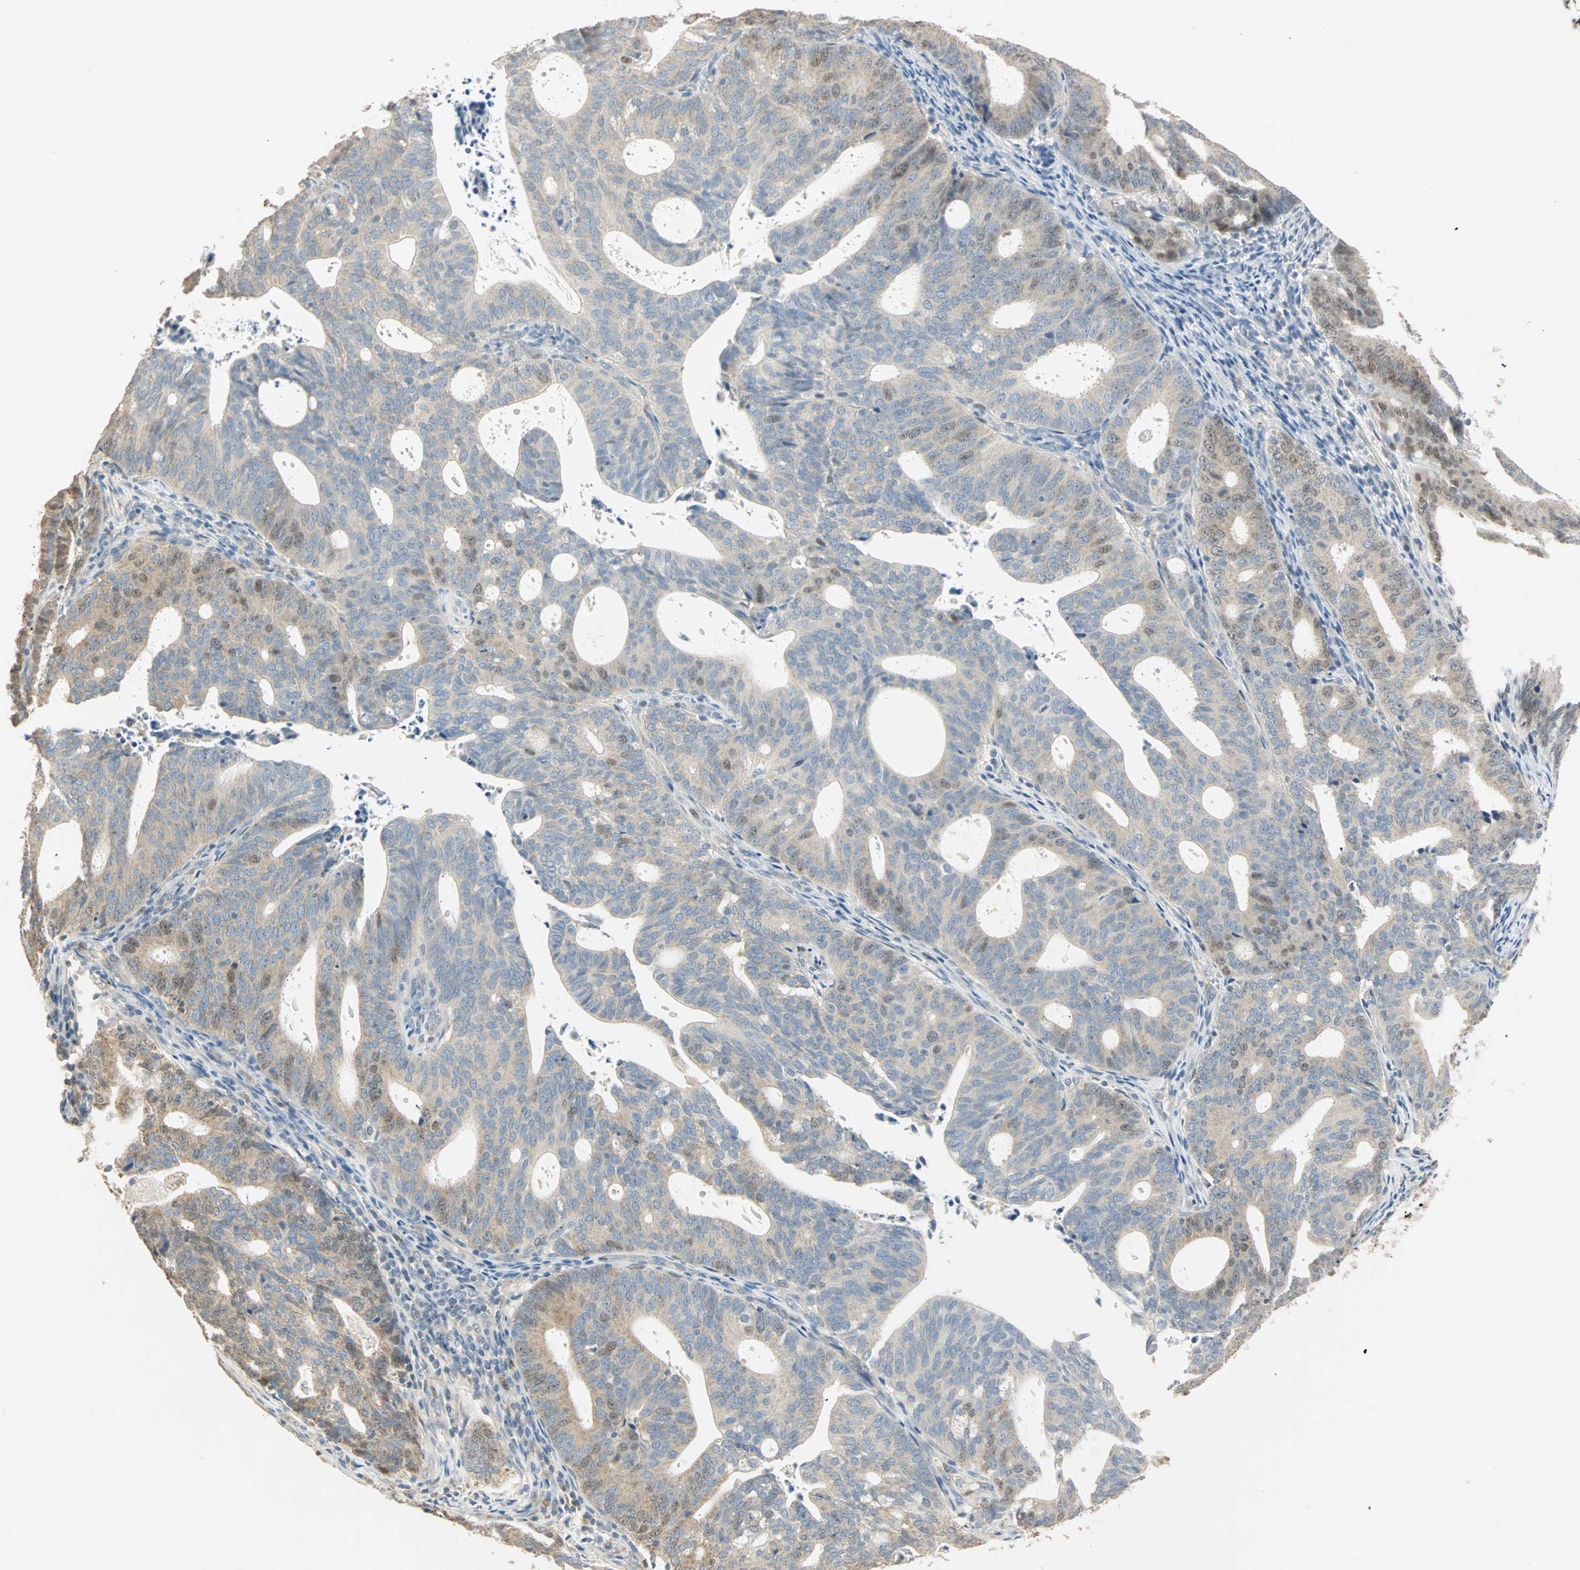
{"staining": {"intensity": "moderate", "quantity": "25%-75%", "location": "cytoplasmic/membranous,nuclear"}, "tissue": "endometrial cancer", "cell_type": "Tumor cells", "image_type": "cancer", "snomed": [{"axis": "morphology", "description": "Adenocarcinoma, NOS"}, {"axis": "topography", "description": "Uterus"}], "caption": "Endometrial cancer stained for a protein exhibits moderate cytoplasmic/membranous and nuclear positivity in tumor cells. The protein is shown in brown color, while the nuclei are stained blue.", "gene": "RAD18", "patient": {"sex": "female", "age": 83}}